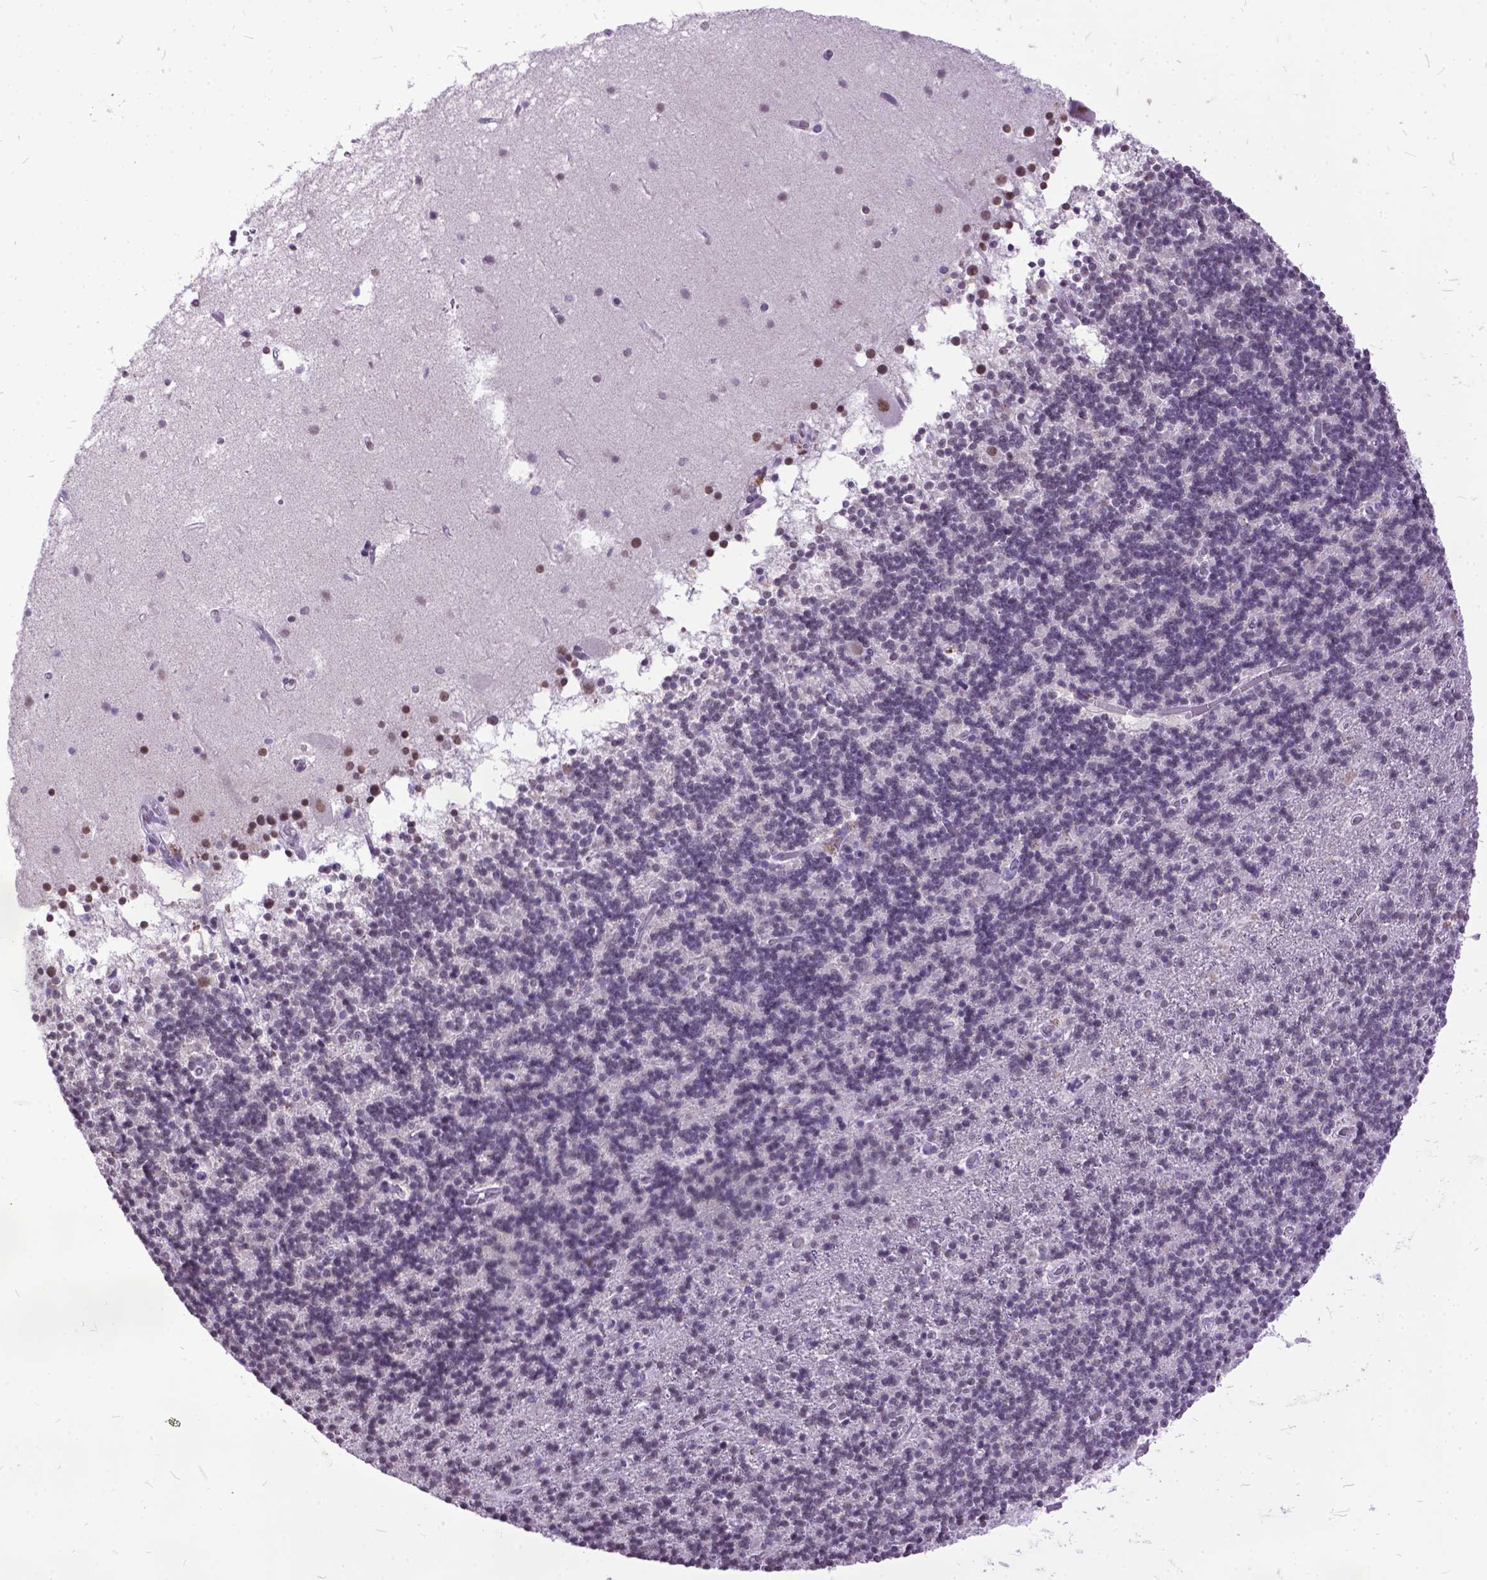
{"staining": {"intensity": "negative", "quantity": "none", "location": "none"}, "tissue": "cerebellum", "cell_type": "Cells in granular layer", "image_type": "normal", "snomed": [{"axis": "morphology", "description": "Normal tissue, NOS"}, {"axis": "topography", "description": "Cerebellum"}], "caption": "DAB immunohistochemical staining of unremarkable human cerebellum reveals no significant staining in cells in granular layer. The staining was performed using DAB to visualize the protein expression in brown, while the nuclei were stained in blue with hematoxylin (Magnification: 20x).", "gene": "MARCHF10", "patient": {"sex": "male", "age": 70}}